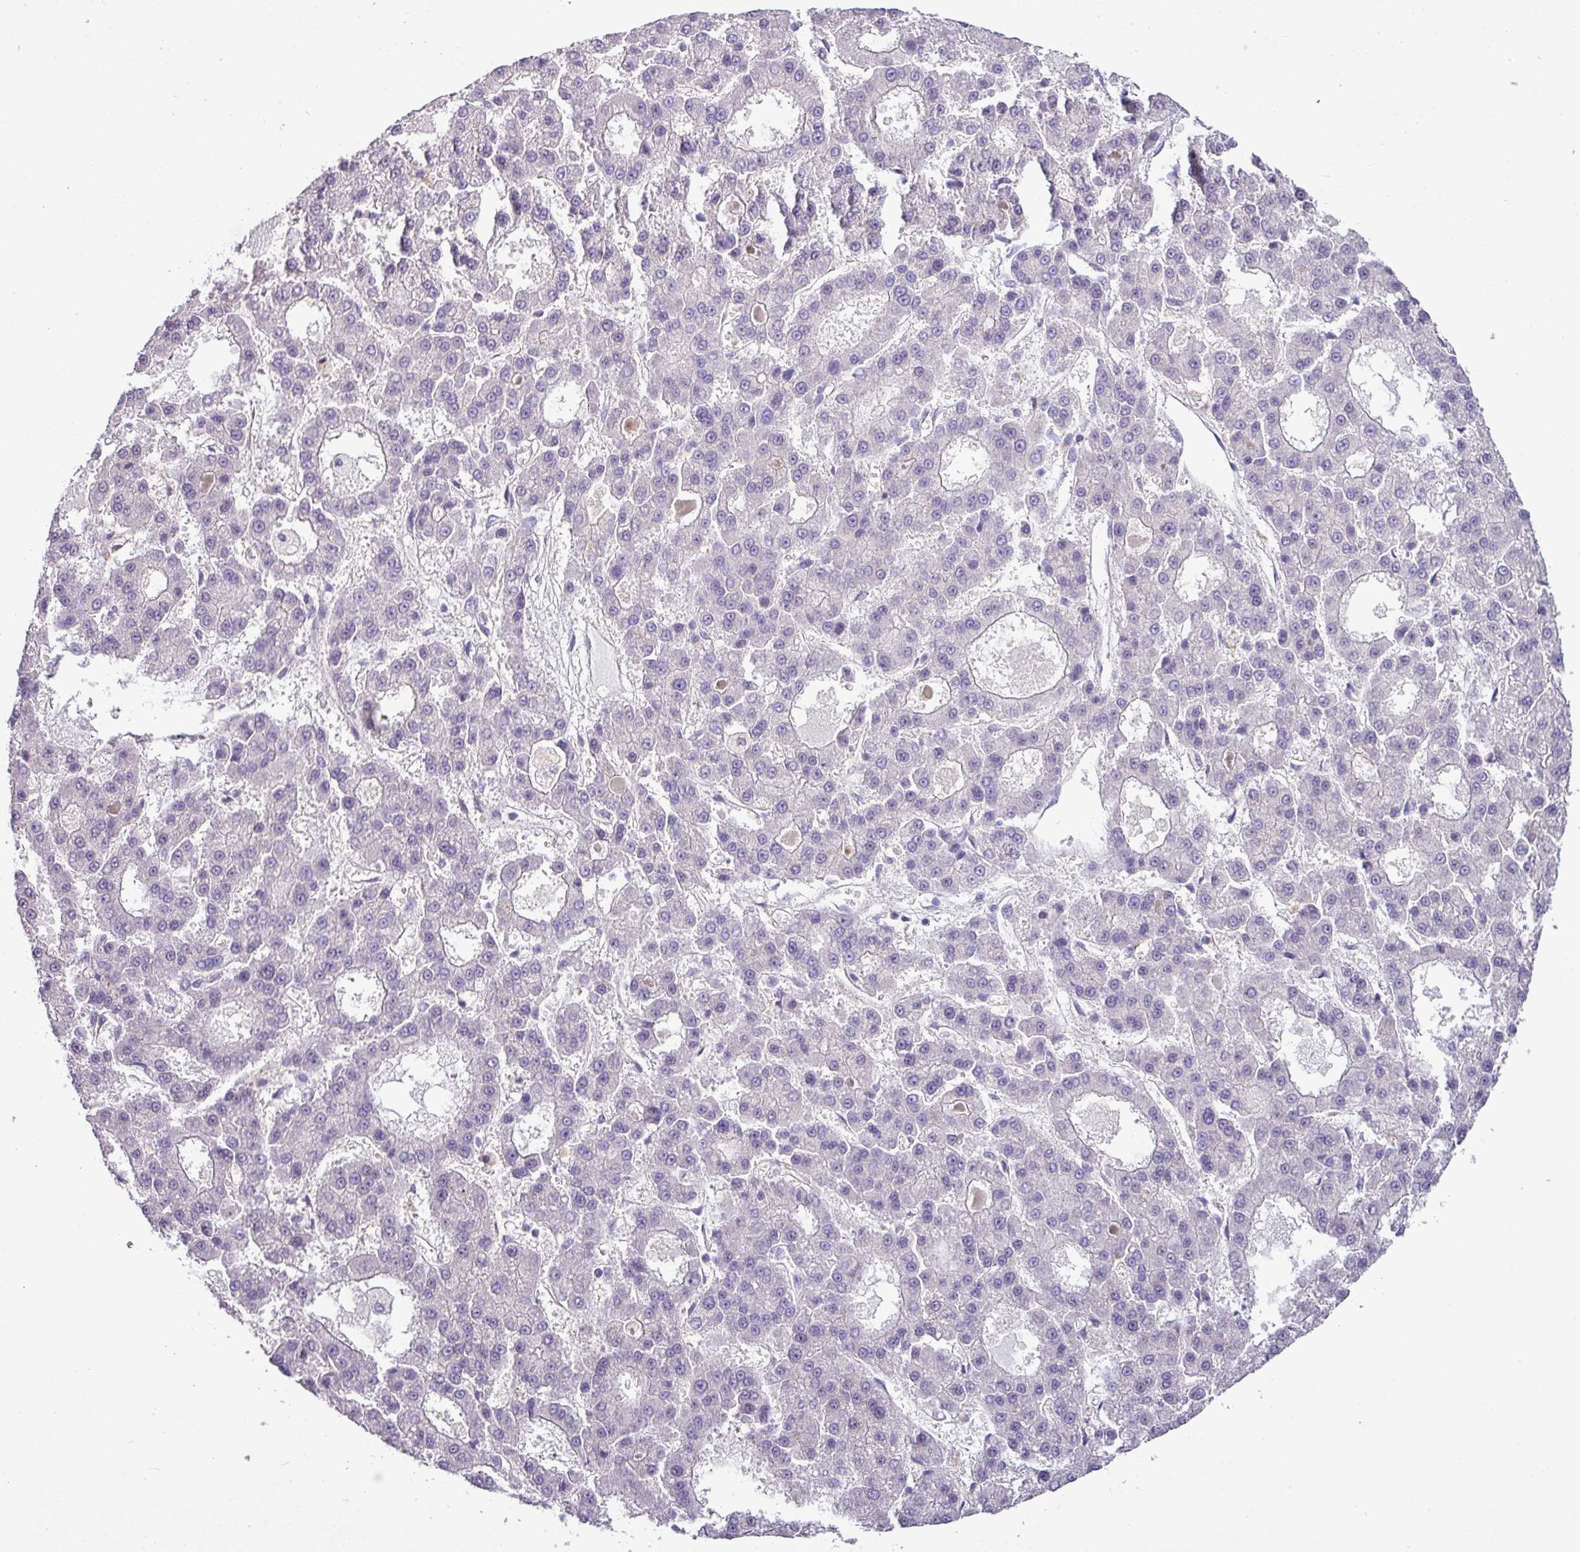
{"staining": {"intensity": "negative", "quantity": "none", "location": "none"}, "tissue": "liver cancer", "cell_type": "Tumor cells", "image_type": "cancer", "snomed": [{"axis": "morphology", "description": "Carcinoma, Hepatocellular, NOS"}, {"axis": "topography", "description": "Liver"}], "caption": "Tumor cells show no significant staining in hepatocellular carcinoma (liver).", "gene": "KIRREL3", "patient": {"sex": "male", "age": 70}}